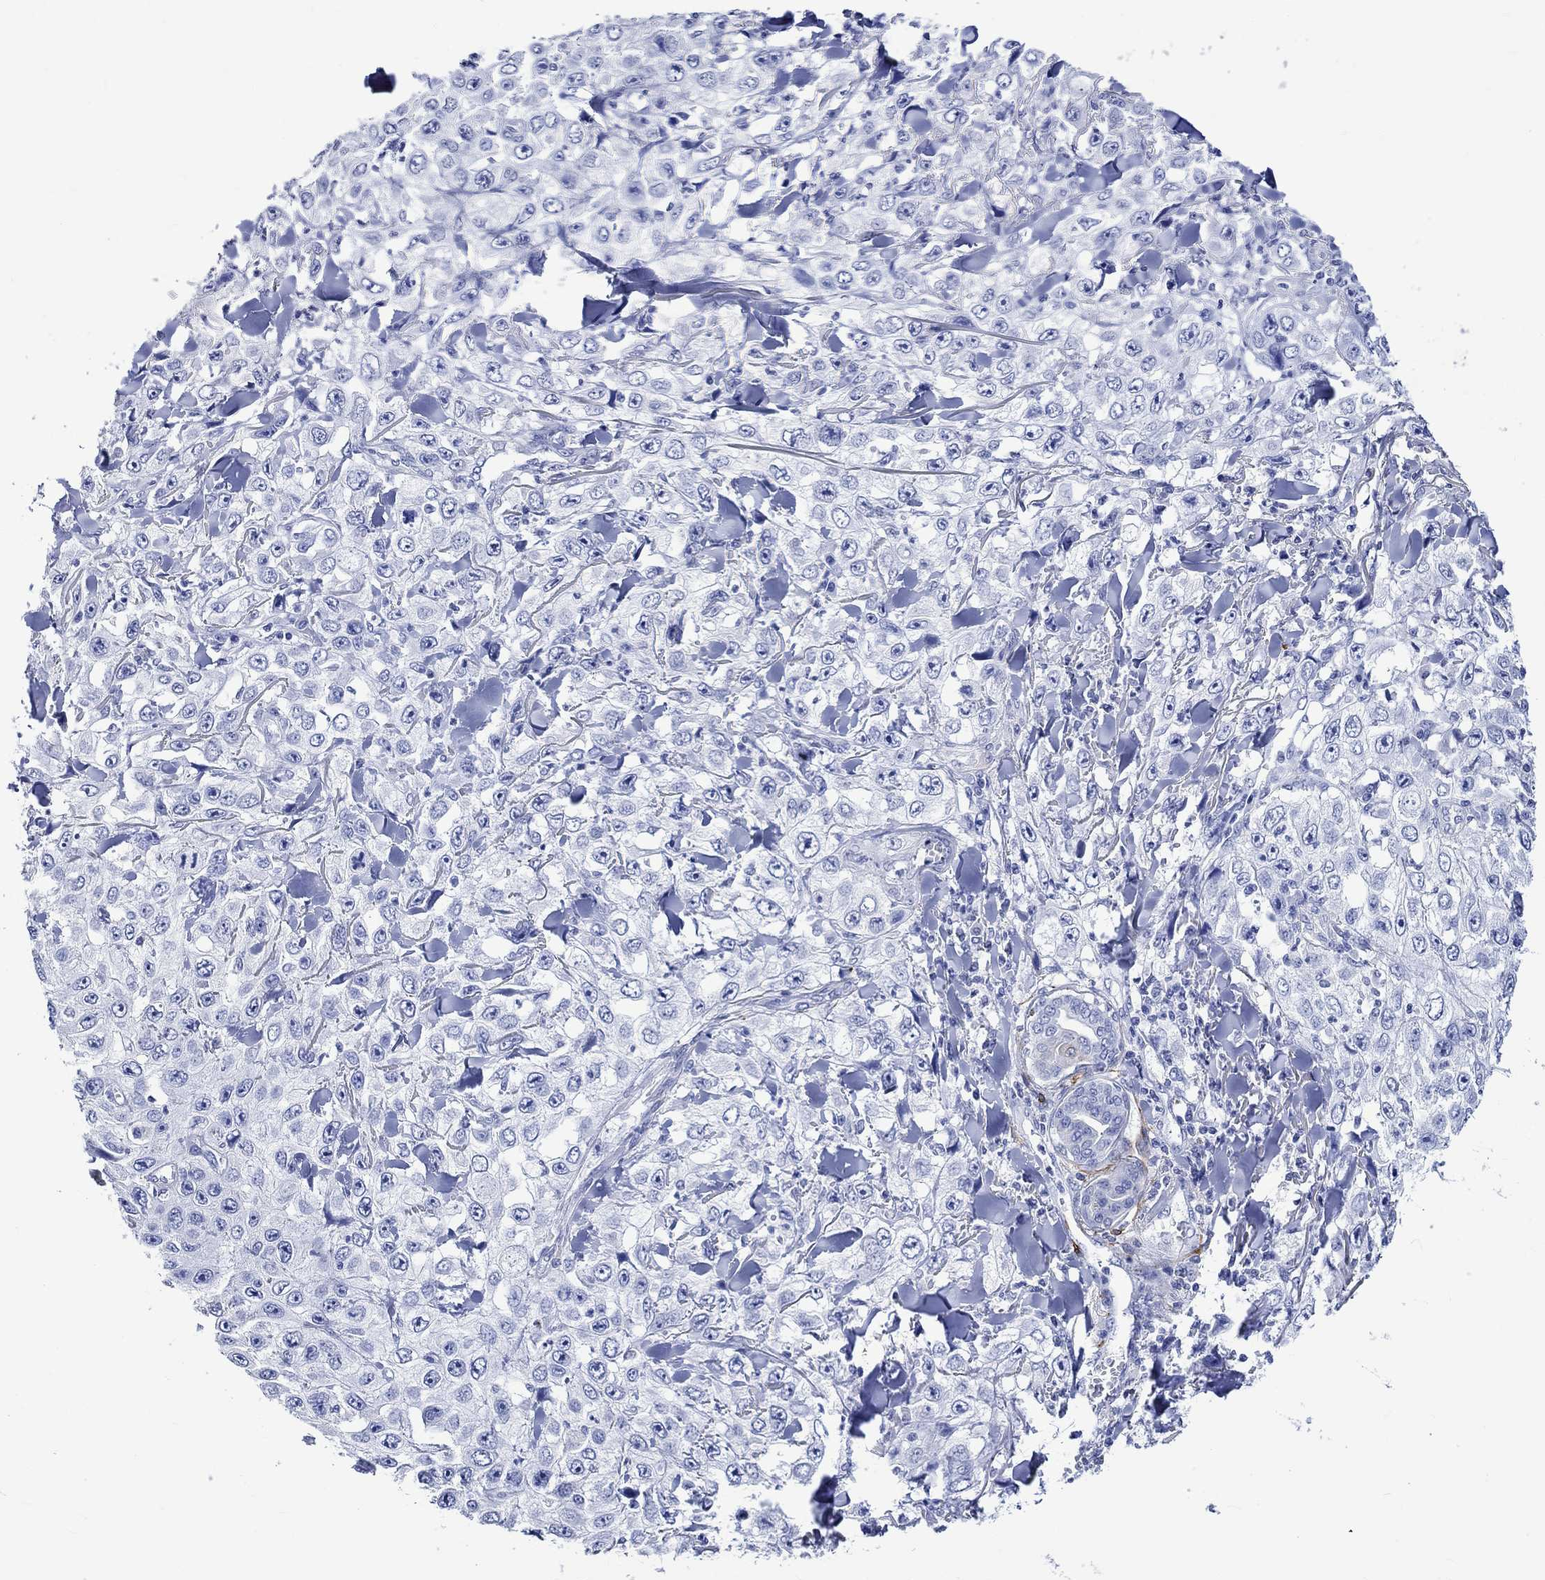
{"staining": {"intensity": "negative", "quantity": "none", "location": "none"}, "tissue": "skin cancer", "cell_type": "Tumor cells", "image_type": "cancer", "snomed": [{"axis": "morphology", "description": "Squamous cell carcinoma, NOS"}, {"axis": "topography", "description": "Skin"}], "caption": "Immunohistochemistry (IHC) of human skin cancer displays no expression in tumor cells. Nuclei are stained in blue.", "gene": "CRYAB", "patient": {"sex": "male", "age": 82}}